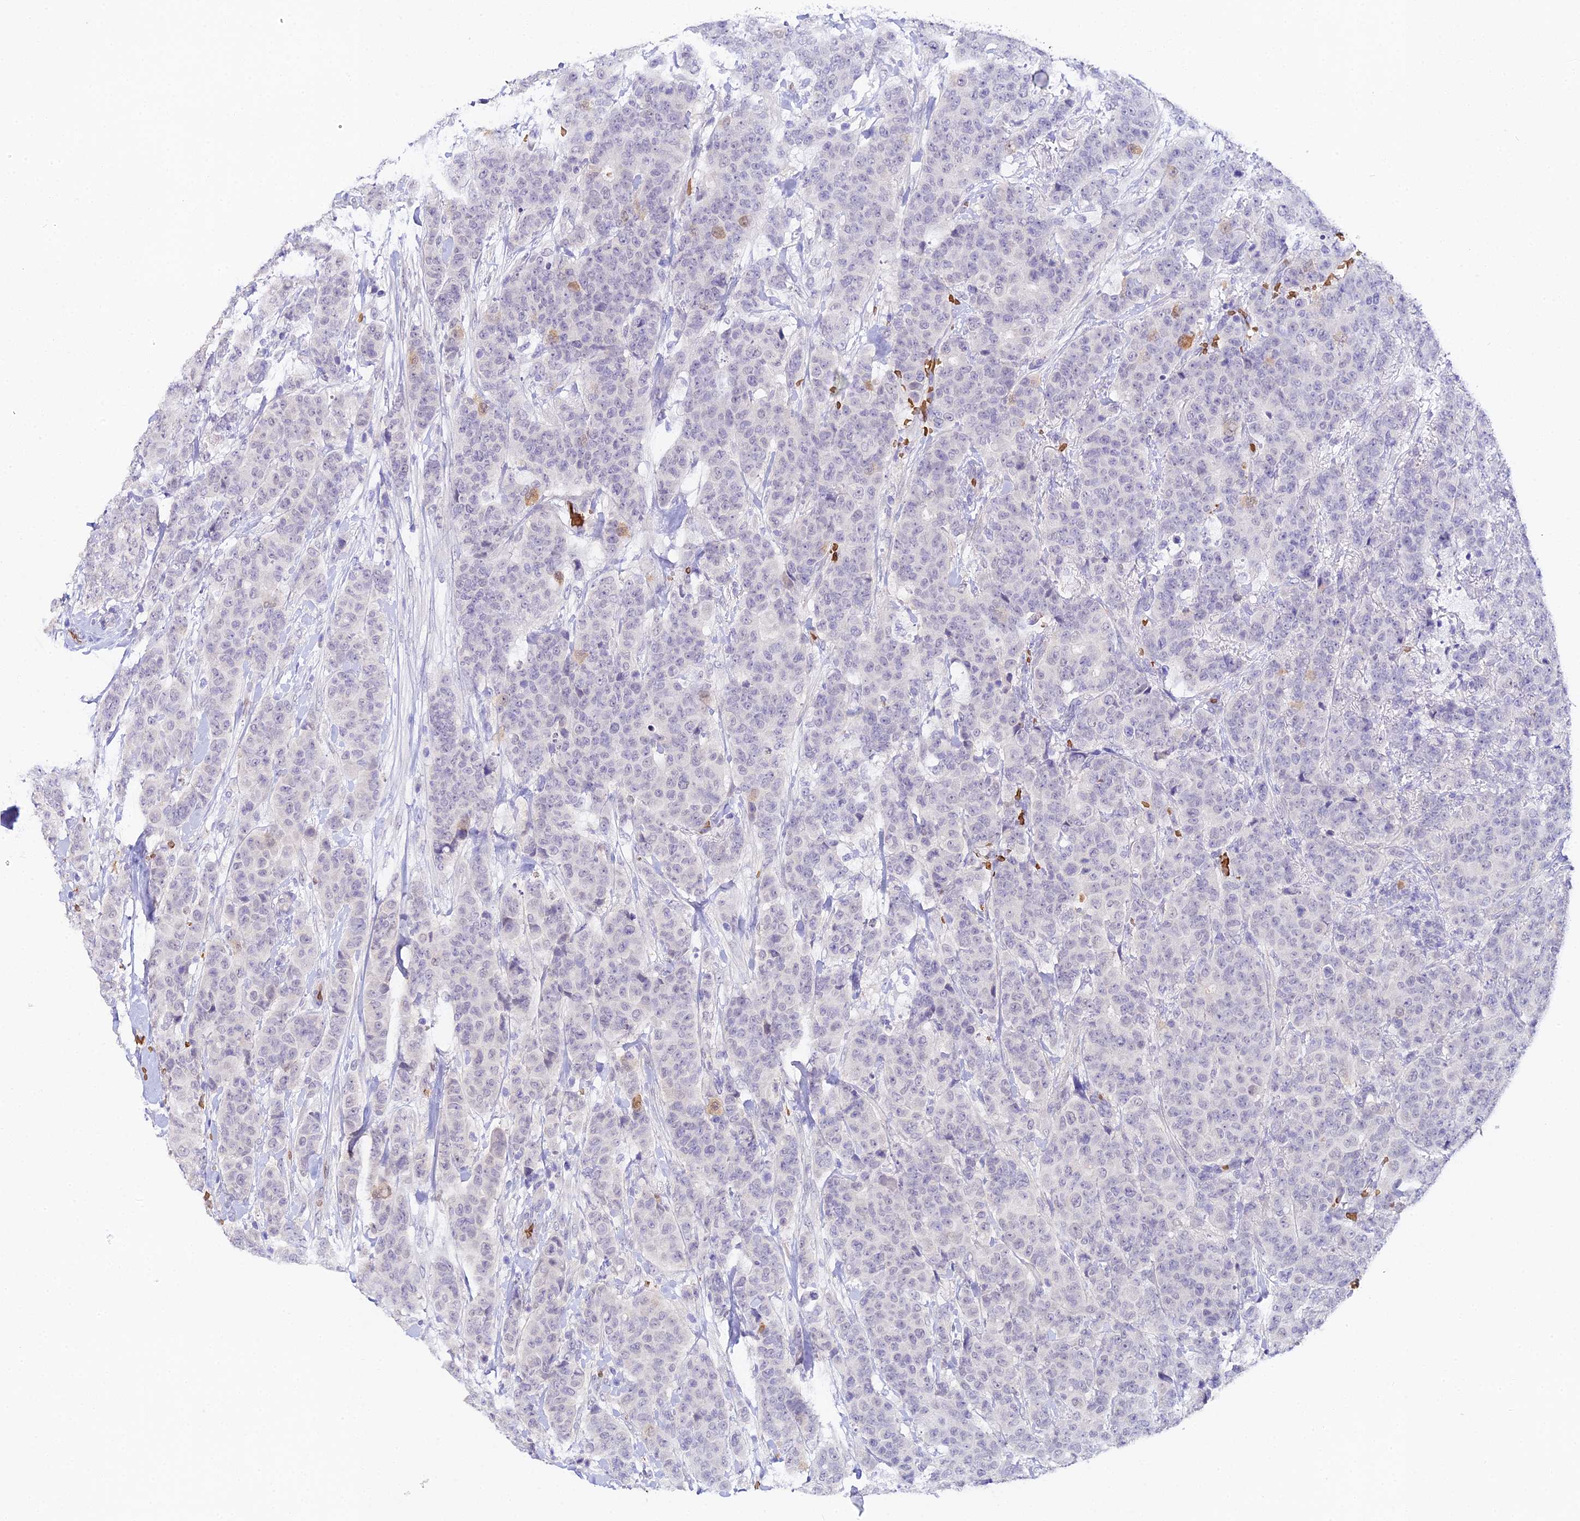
{"staining": {"intensity": "negative", "quantity": "none", "location": "none"}, "tissue": "breast cancer", "cell_type": "Tumor cells", "image_type": "cancer", "snomed": [{"axis": "morphology", "description": "Duct carcinoma"}, {"axis": "topography", "description": "Breast"}], "caption": "Immunohistochemistry (IHC) photomicrograph of neoplastic tissue: human breast cancer (intraductal carcinoma) stained with DAB (3,3'-diaminobenzidine) reveals no significant protein staining in tumor cells.", "gene": "CFAP45", "patient": {"sex": "female", "age": 40}}